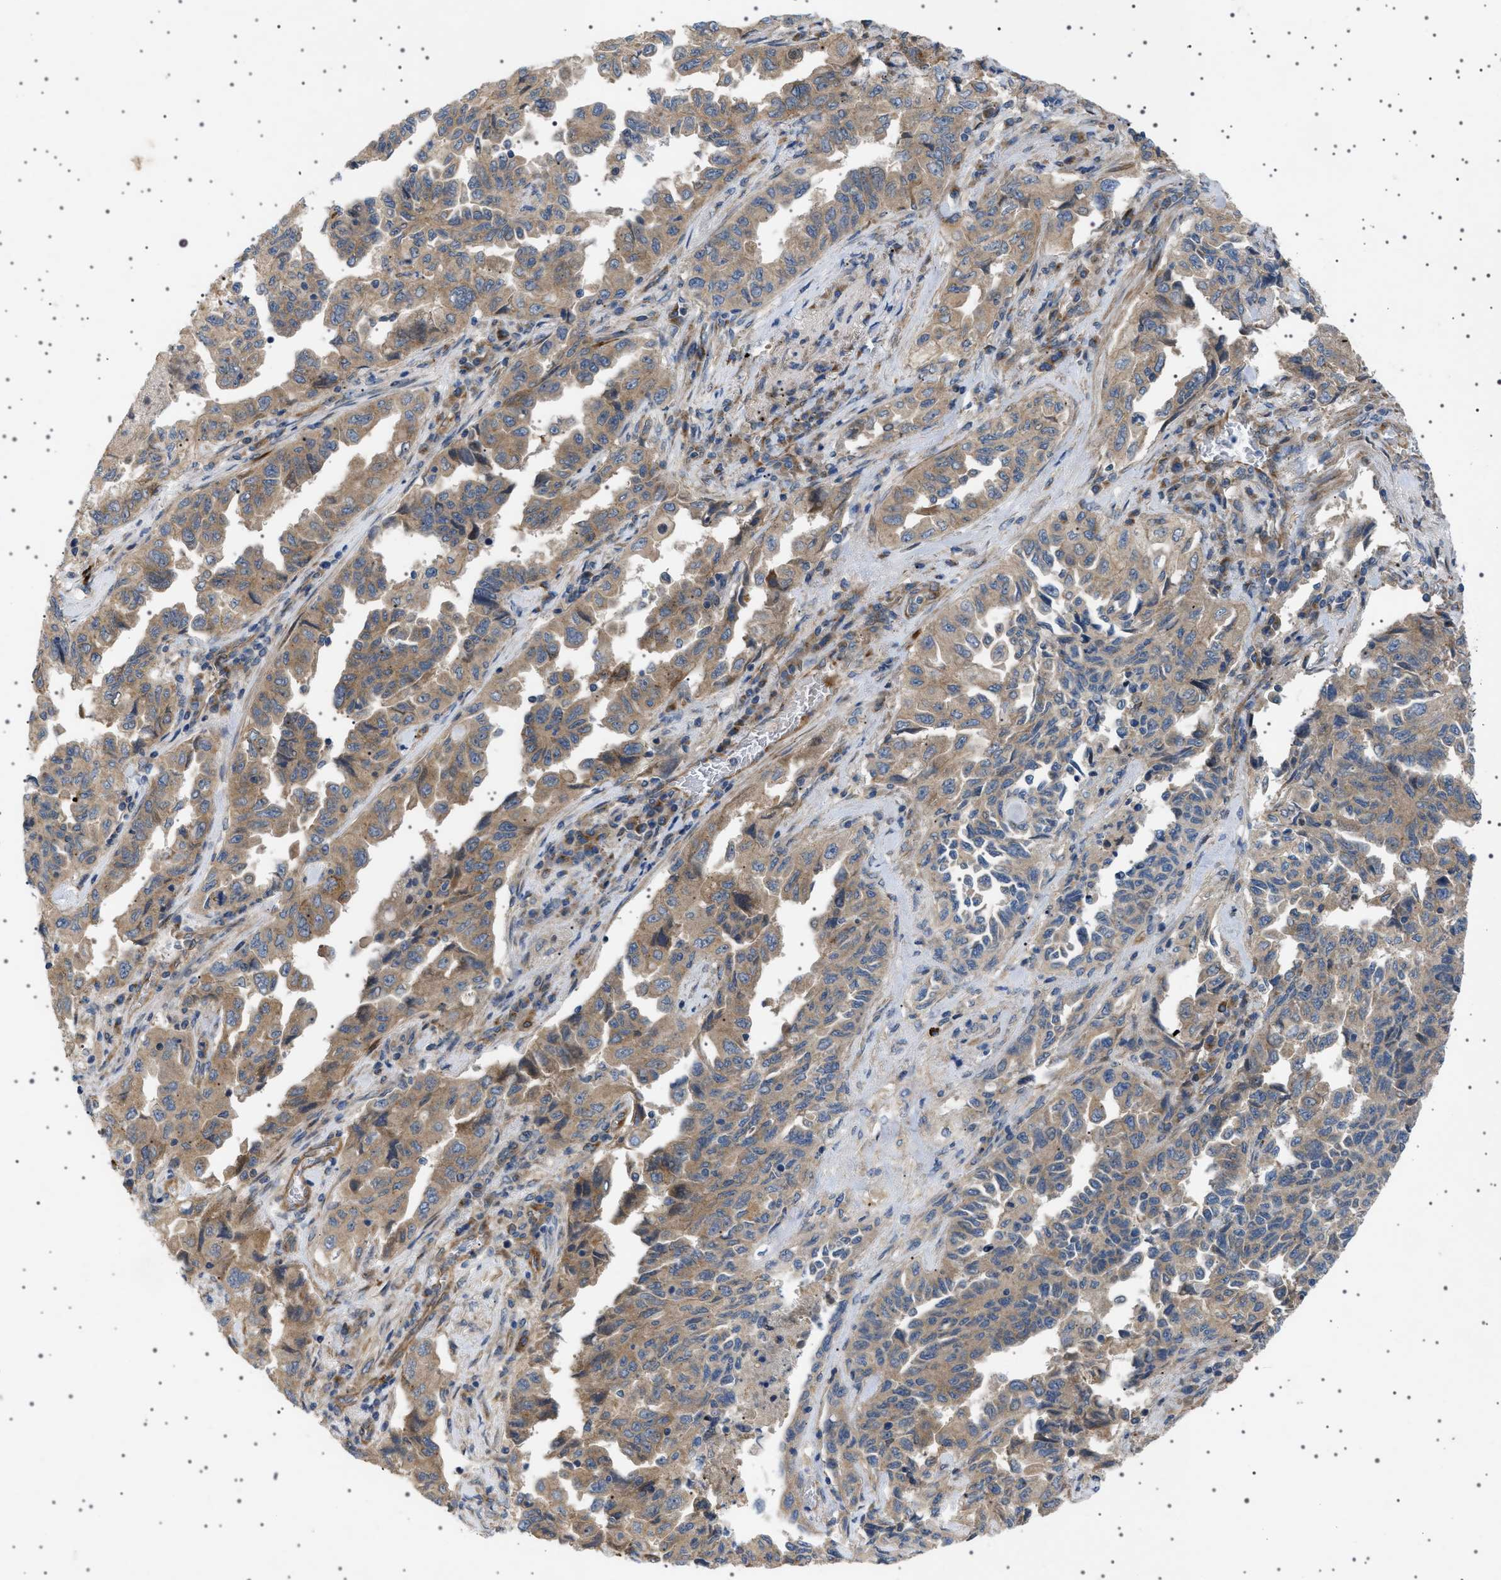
{"staining": {"intensity": "moderate", "quantity": ">75%", "location": "cytoplasmic/membranous"}, "tissue": "lung cancer", "cell_type": "Tumor cells", "image_type": "cancer", "snomed": [{"axis": "morphology", "description": "Adenocarcinoma, NOS"}, {"axis": "topography", "description": "Lung"}], "caption": "Immunohistochemical staining of lung cancer displays medium levels of moderate cytoplasmic/membranous protein expression in about >75% of tumor cells. The staining is performed using DAB brown chromogen to label protein expression. The nuclei are counter-stained blue using hematoxylin.", "gene": "CCDC186", "patient": {"sex": "female", "age": 51}}